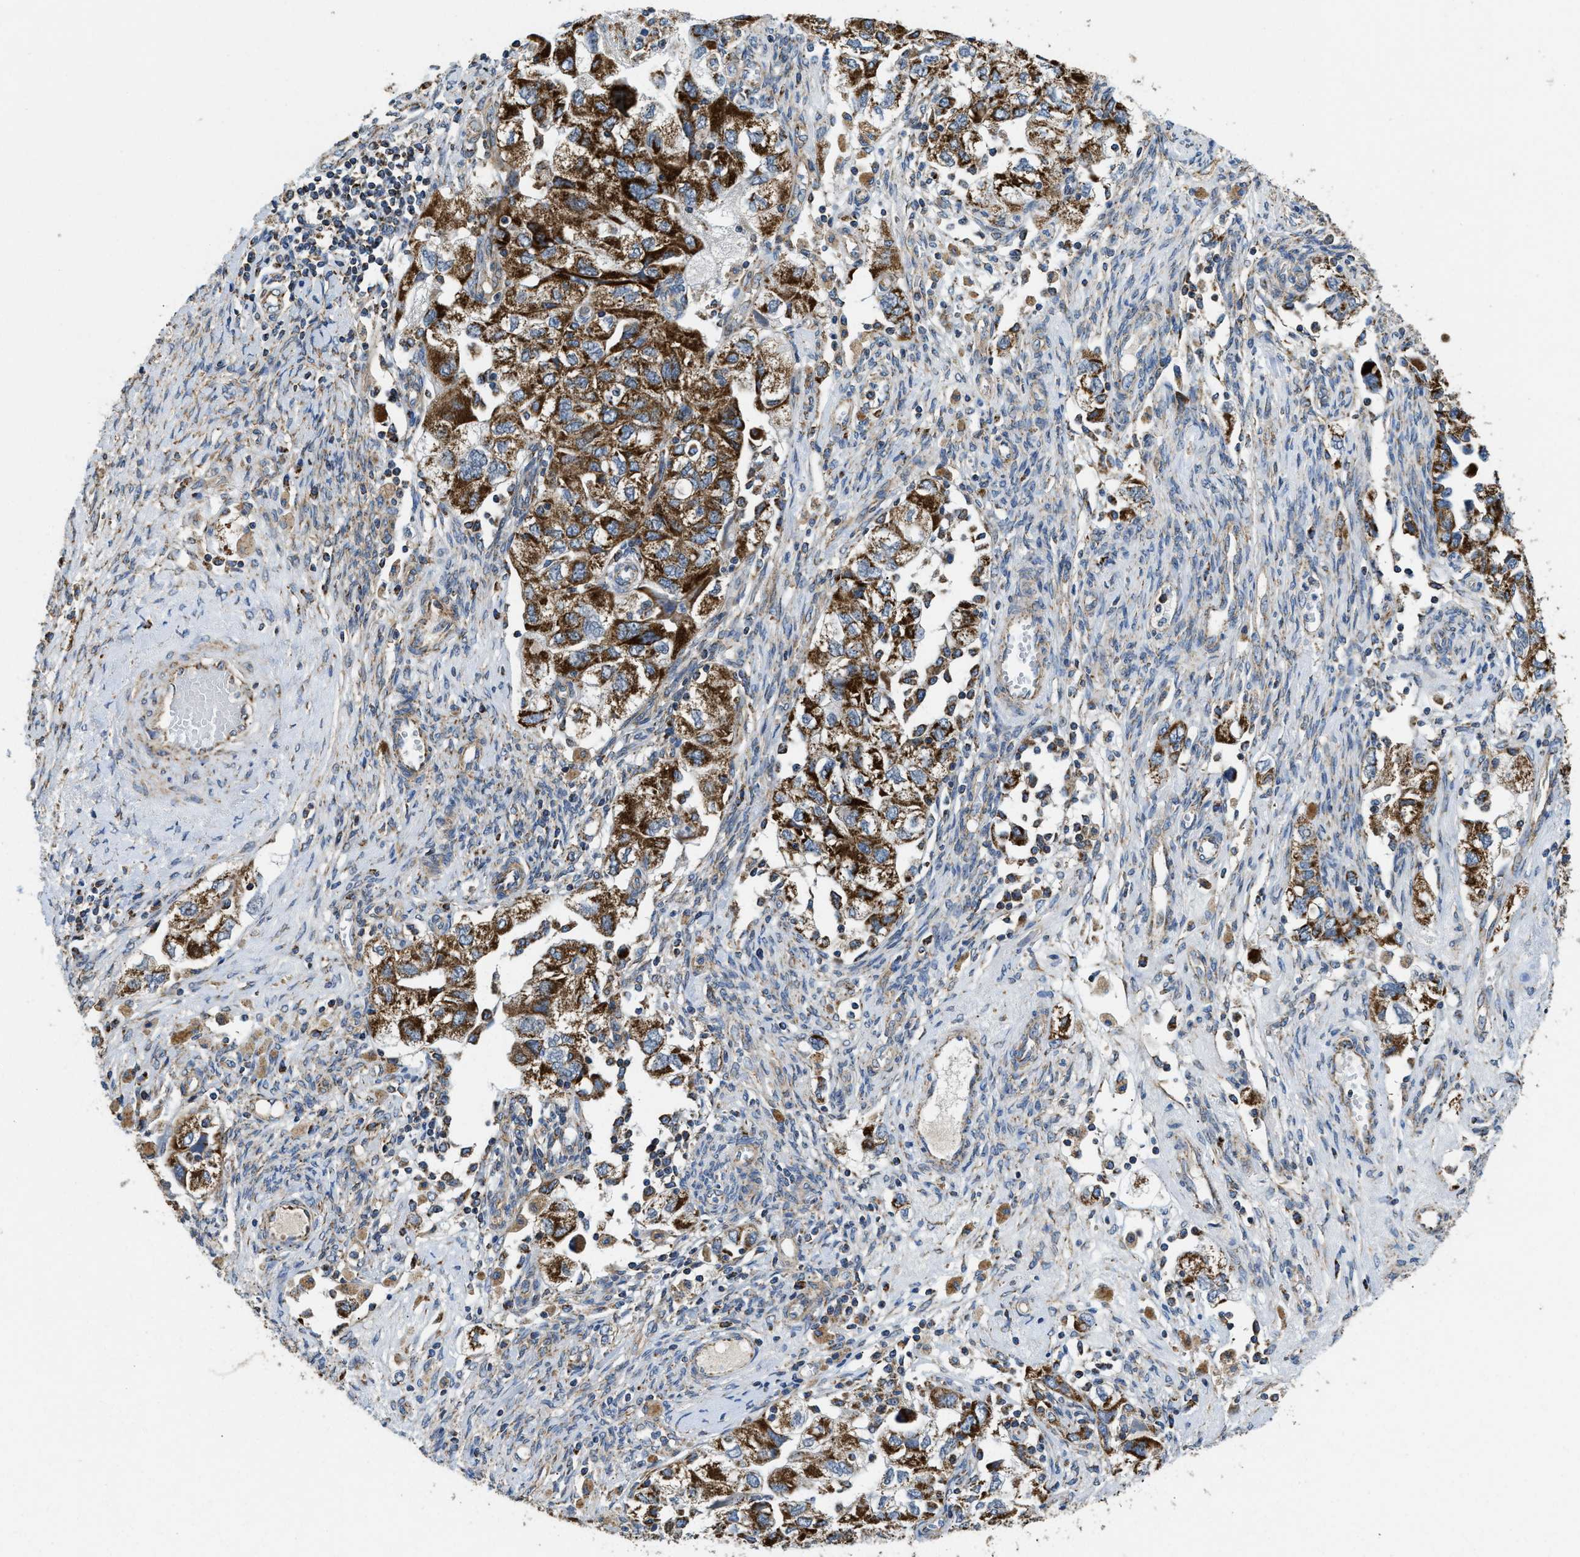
{"staining": {"intensity": "strong", "quantity": ">75%", "location": "cytoplasmic/membranous"}, "tissue": "ovarian cancer", "cell_type": "Tumor cells", "image_type": "cancer", "snomed": [{"axis": "morphology", "description": "Carcinoma, NOS"}, {"axis": "morphology", "description": "Cystadenocarcinoma, serous, NOS"}, {"axis": "topography", "description": "Ovary"}], "caption": "Immunohistochemical staining of human carcinoma (ovarian) exhibits high levels of strong cytoplasmic/membranous protein expression in approximately >75% of tumor cells. The protein of interest is shown in brown color, while the nuclei are stained blue.", "gene": "STK33", "patient": {"sex": "female", "age": 69}}